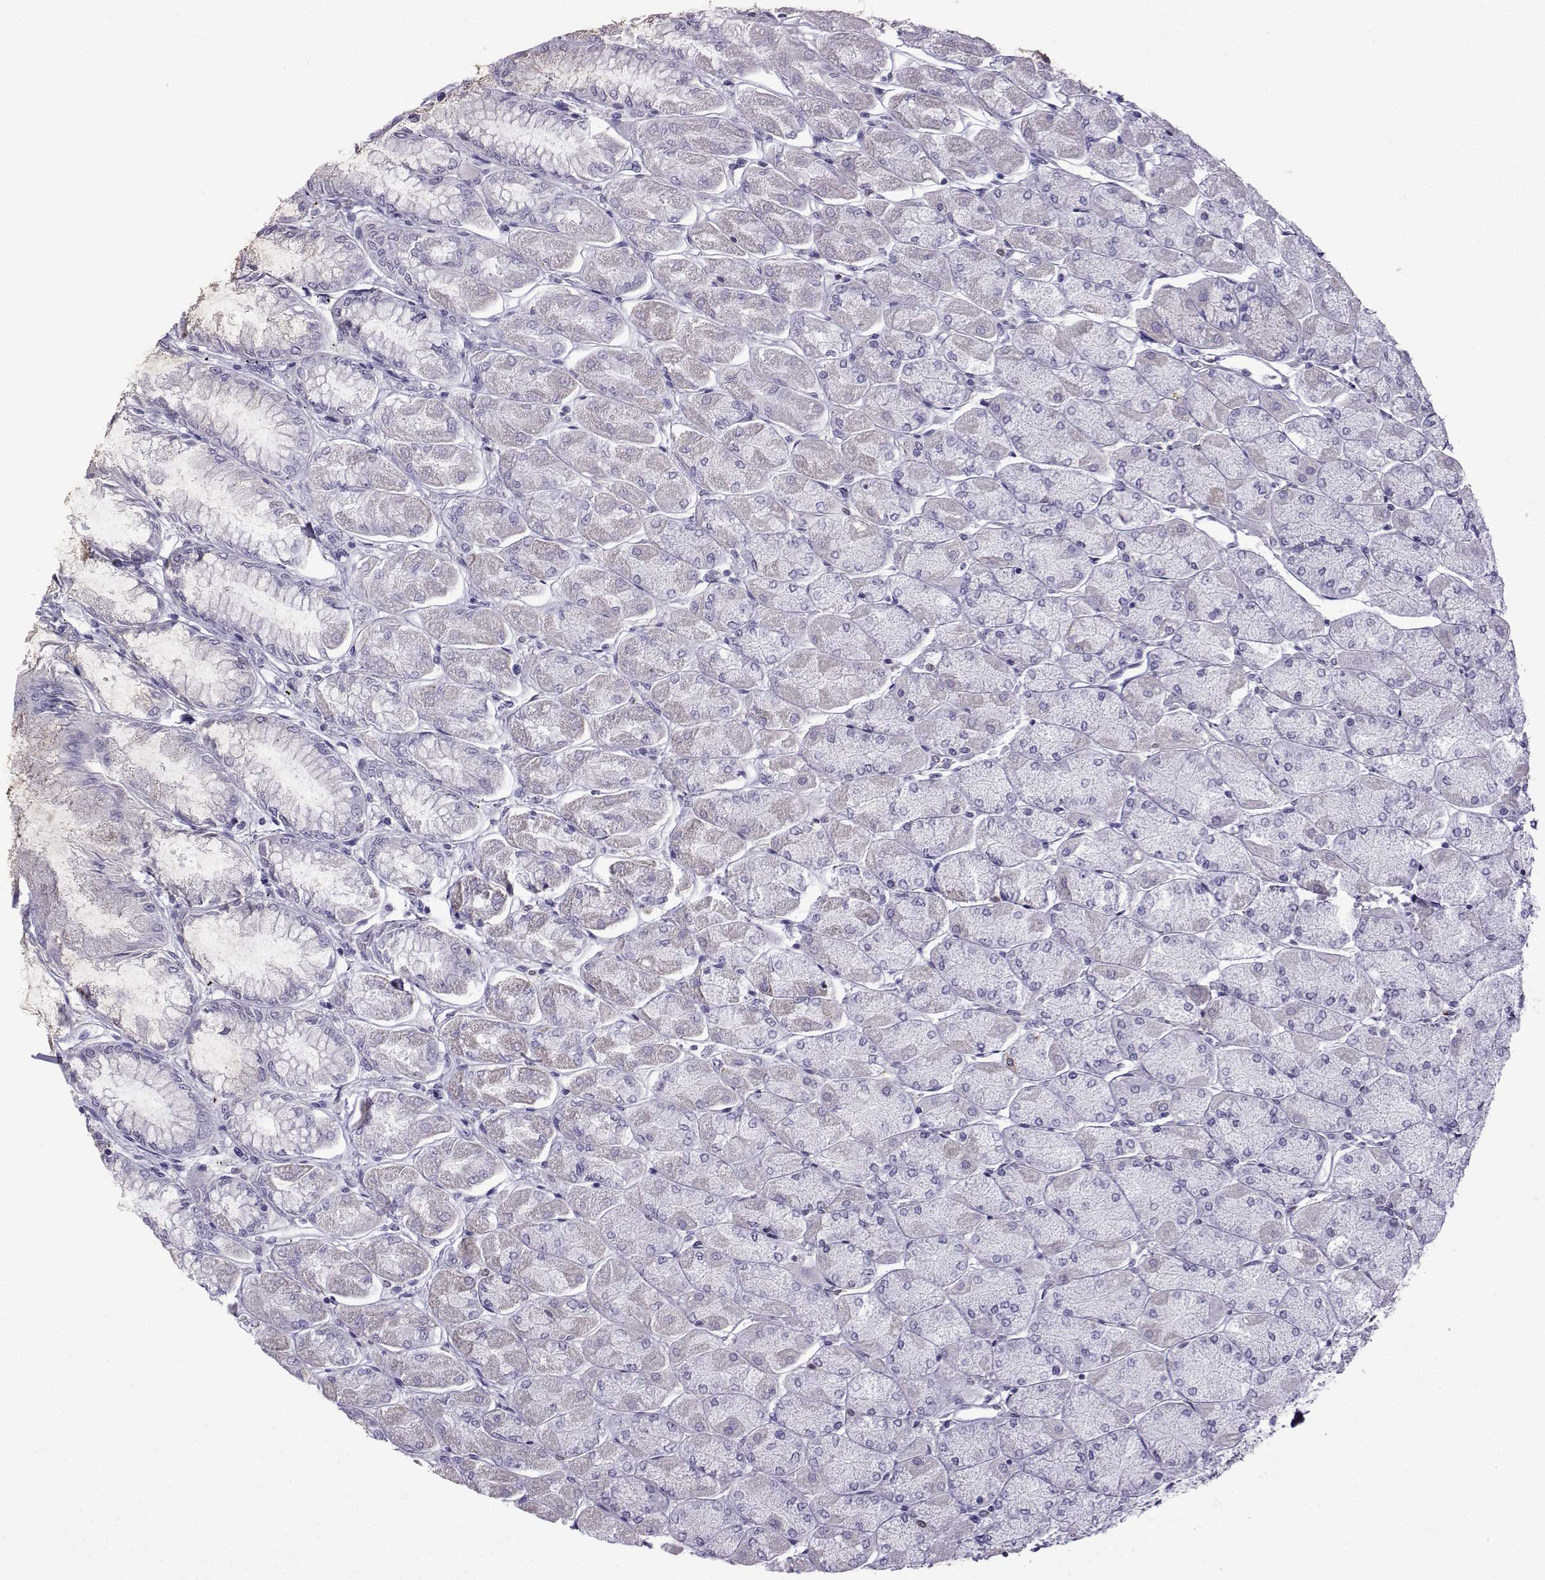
{"staining": {"intensity": "weak", "quantity": "<25%", "location": "cytoplasmic/membranous"}, "tissue": "stomach", "cell_type": "Glandular cells", "image_type": "normal", "snomed": [{"axis": "morphology", "description": "Normal tissue, NOS"}, {"axis": "topography", "description": "Stomach, upper"}], "caption": "Immunohistochemistry of normal stomach demonstrates no positivity in glandular cells.", "gene": "HTR7", "patient": {"sex": "male", "age": 60}}